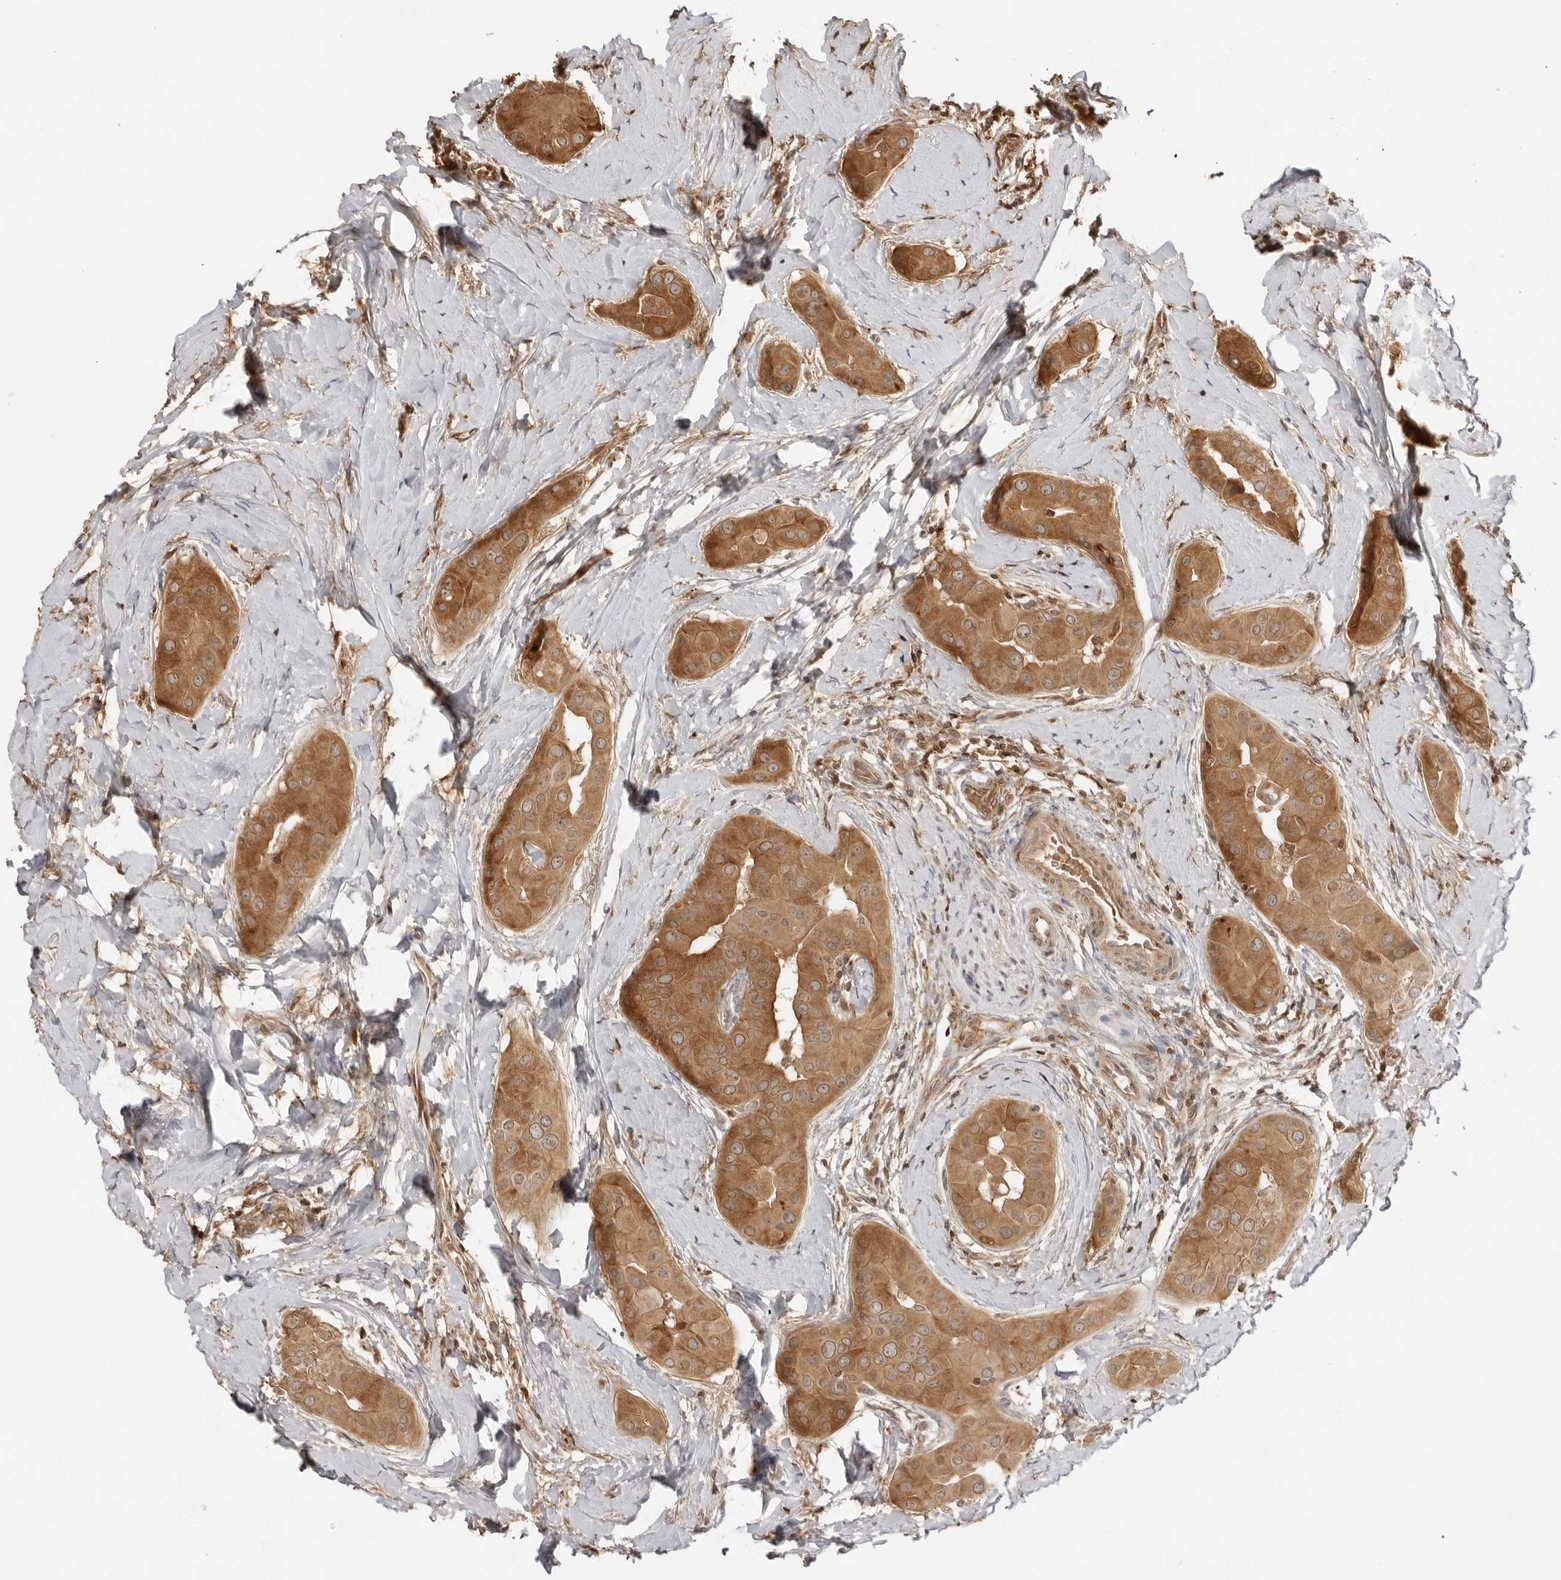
{"staining": {"intensity": "strong", "quantity": ">75%", "location": "cytoplasmic/membranous"}, "tissue": "thyroid cancer", "cell_type": "Tumor cells", "image_type": "cancer", "snomed": [{"axis": "morphology", "description": "Papillary adenocarcinoma, NOS"}, {"axis": "topography", "description": "Thyroid gland"}], "caption": "Papillary adenocarcinoma (thyroid) stained with a brown dye reveals strong cytoplasmic/membranous positive staining in approximately >75% of tumor cells.", "gene": "IKBKE", "patient": {"sex": "male", "age": 33}}